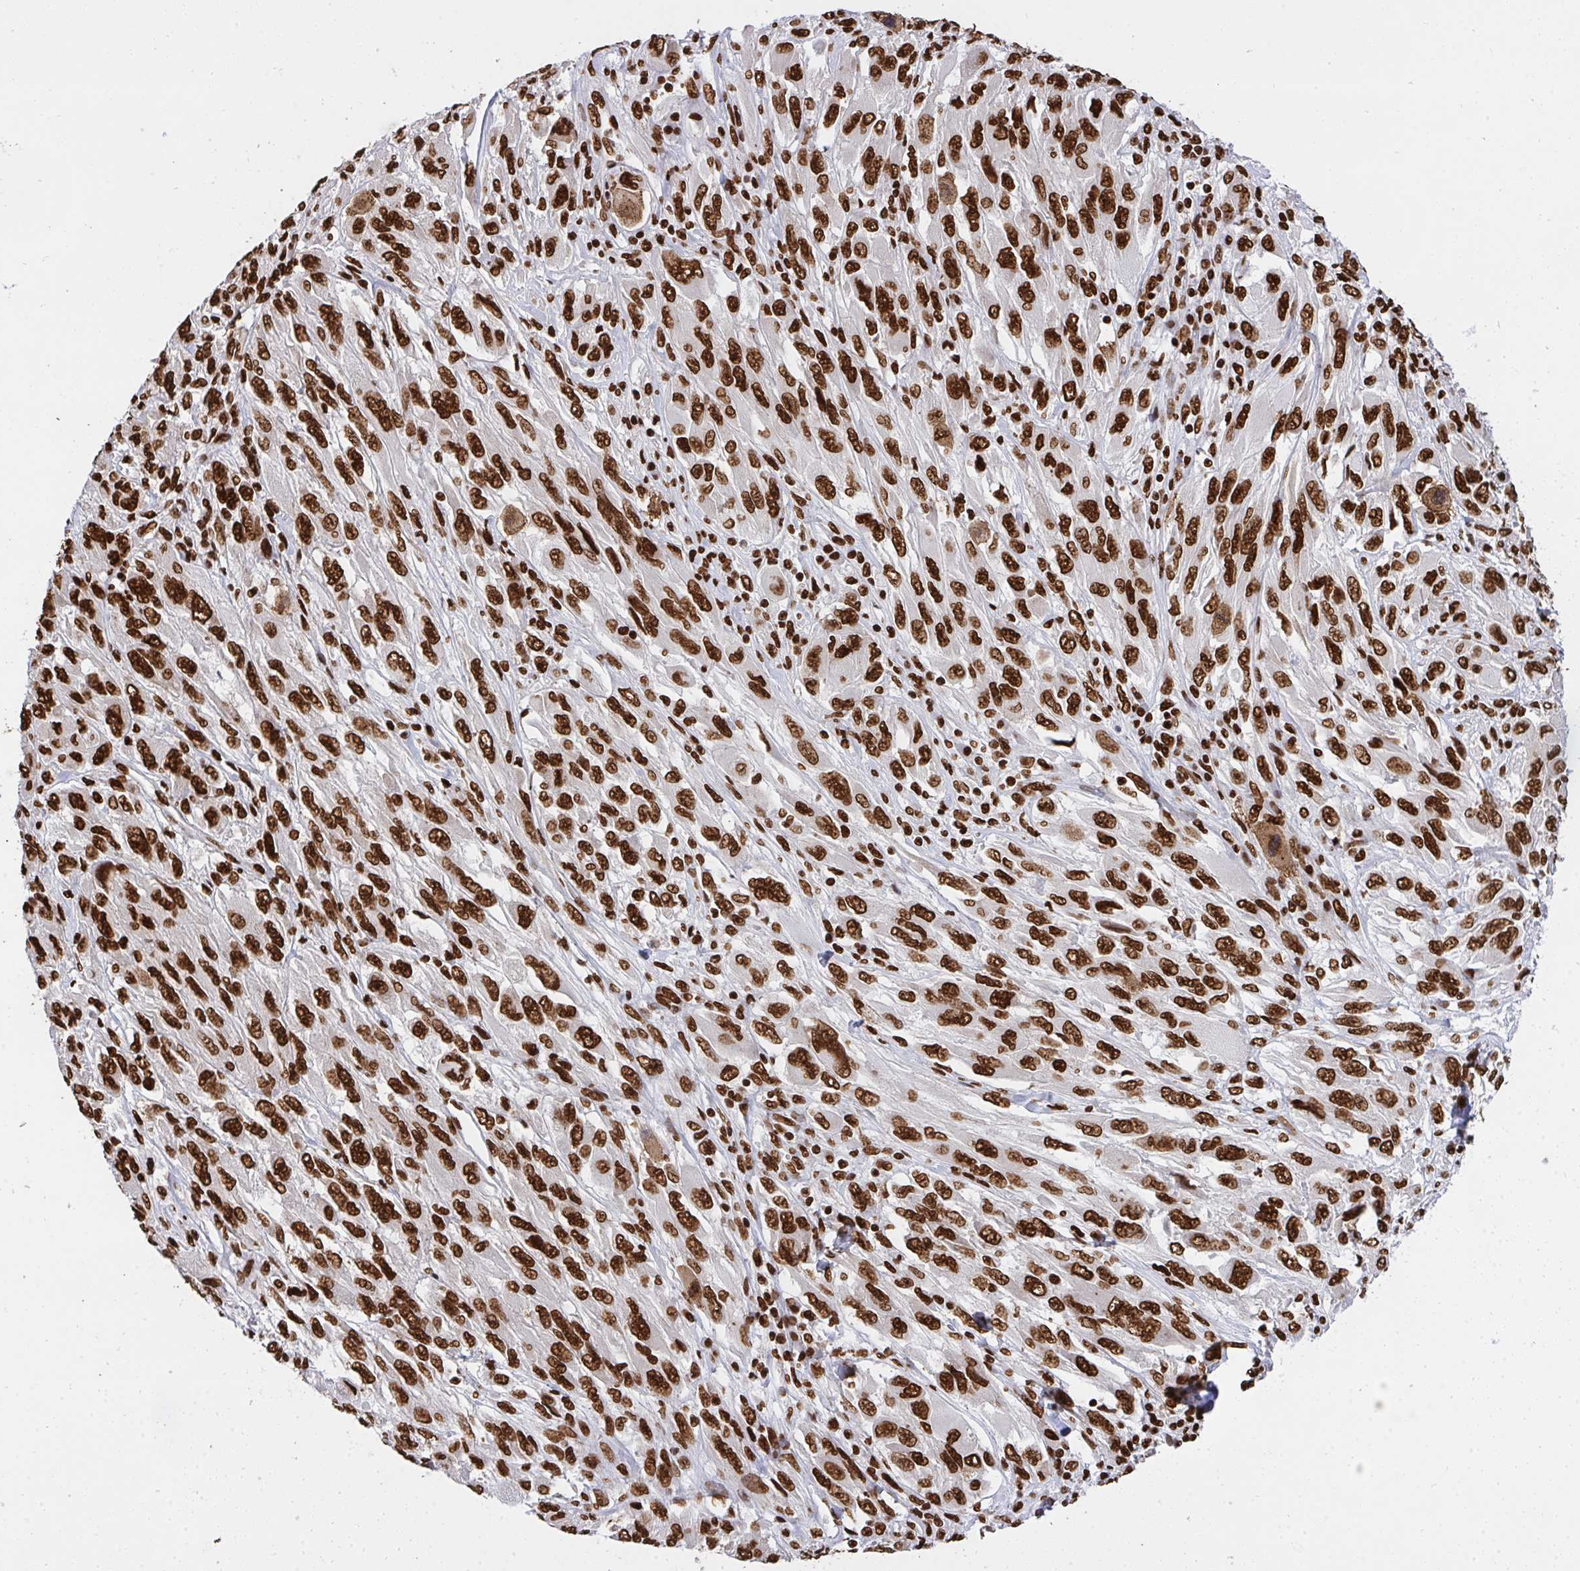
{"staining": {"intensity": "strong", "quantity": ">75%", "location": "nuclear"}, "tissue": "melanoma", "cell_type": "Tumor cells", "image_type": "cancer", "snomed": [{"axis": "morphology", "description": "Malignant melanoma, NOS"}, {"axis": "topography", "description": "Skin"}], "caption": "Protein analysis of melanoma tissue displays strong nuclear expression in about >75% of tumor cells.", "gene": "HNRNPL", "patient": {"sex": "female", "age": 91}}